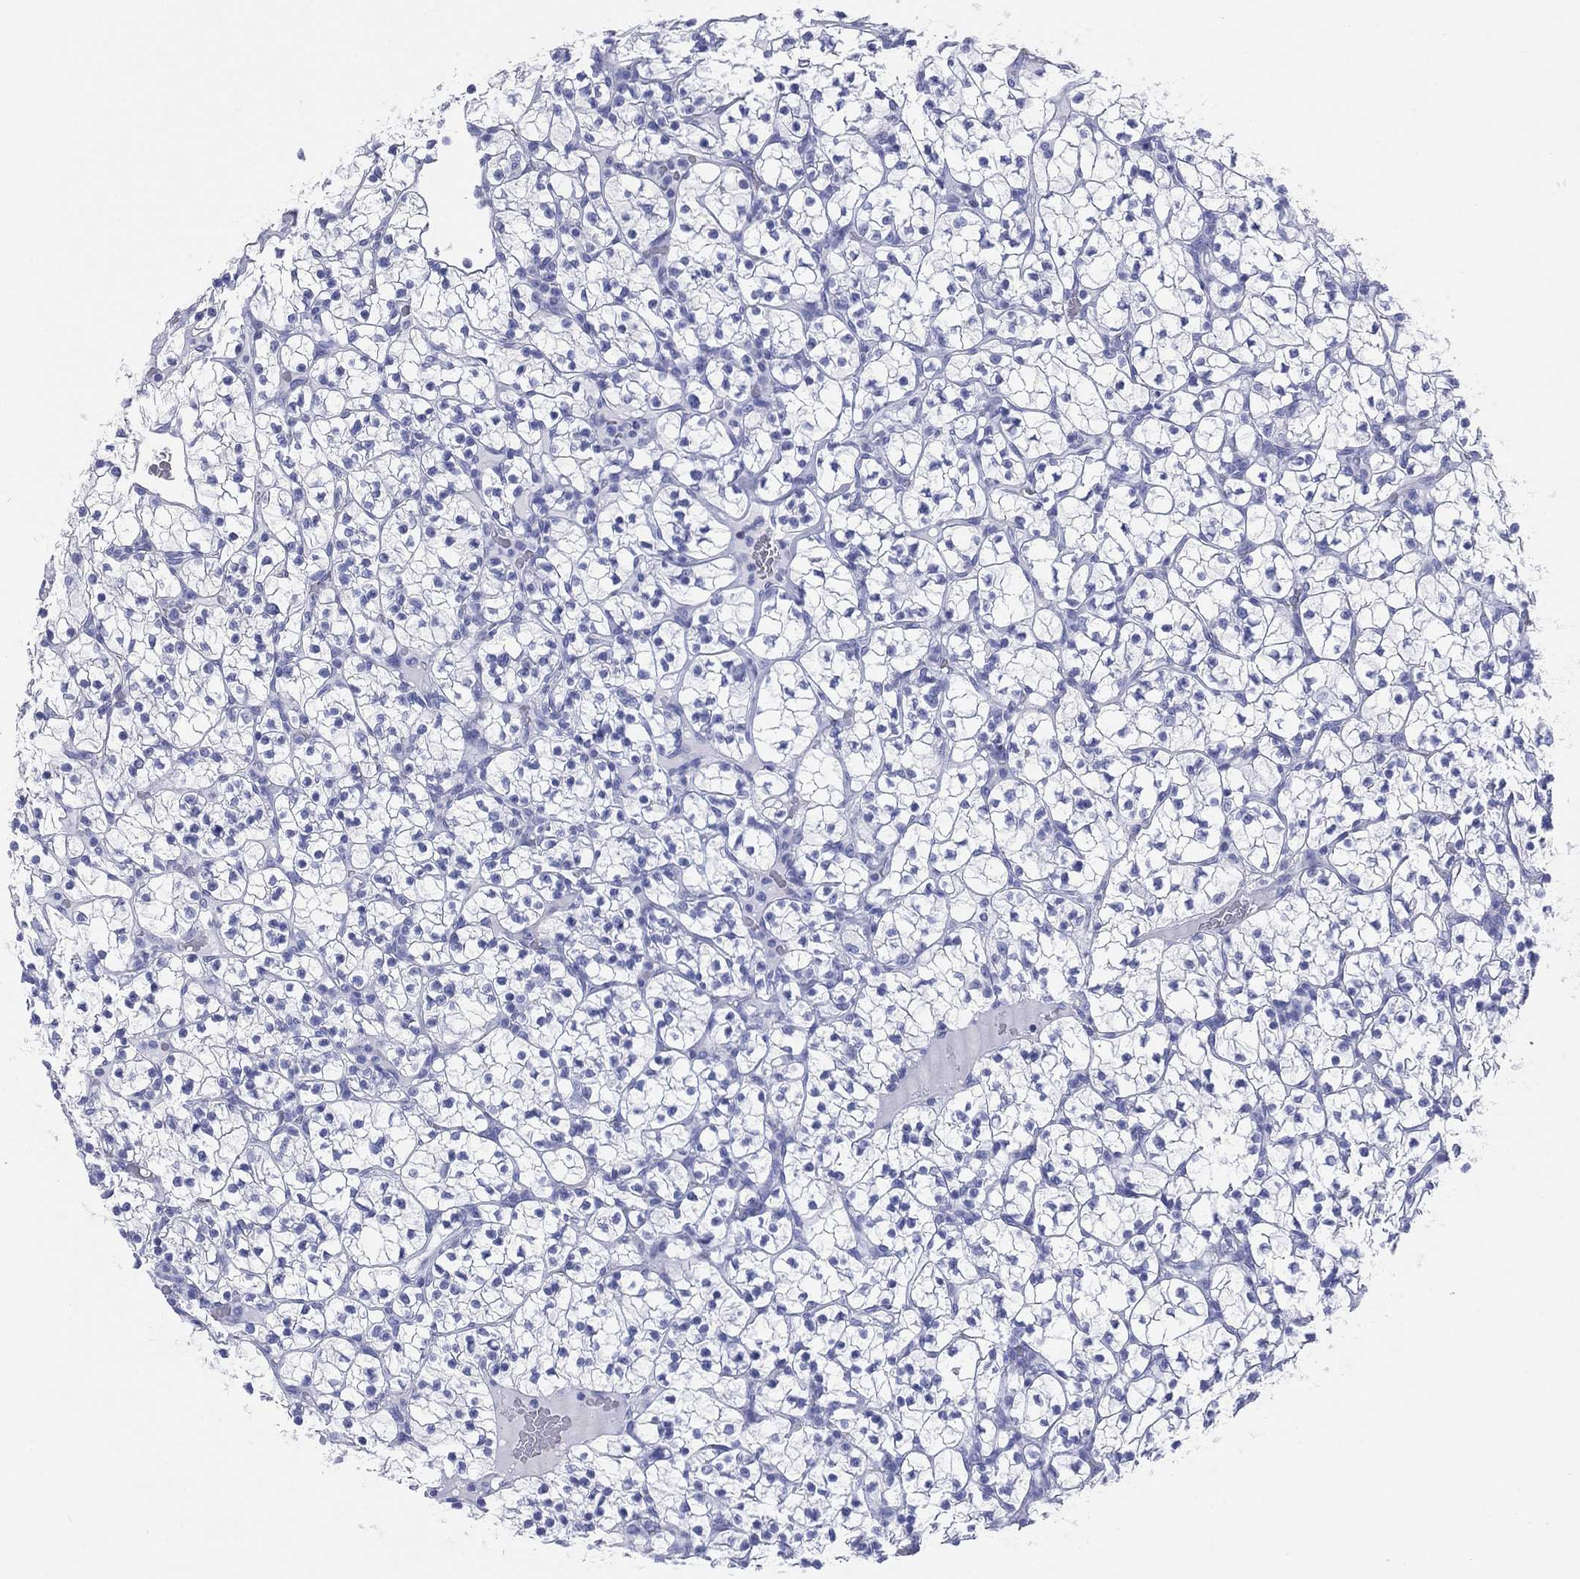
{"staining": {"intensity": "negative", "quantity": "none", "location": "none"}, "tissue": "renal cancer", "cell_type": "Tumor cells", "image_type": "cancer", "snomed": [{"axis": "morphology", "description": "Adenocarcinoma, NOS"}, {"axis": "topography", "description": "Kidney"}], "caption": "Renal cancer (adenocarcinoma) was stained to show a protein in brown. There is no significant staining in tumor cells. Nuclei are stained in blue.", "gene": "CD79A", "patient": {"sex": "female", "age": 89}}